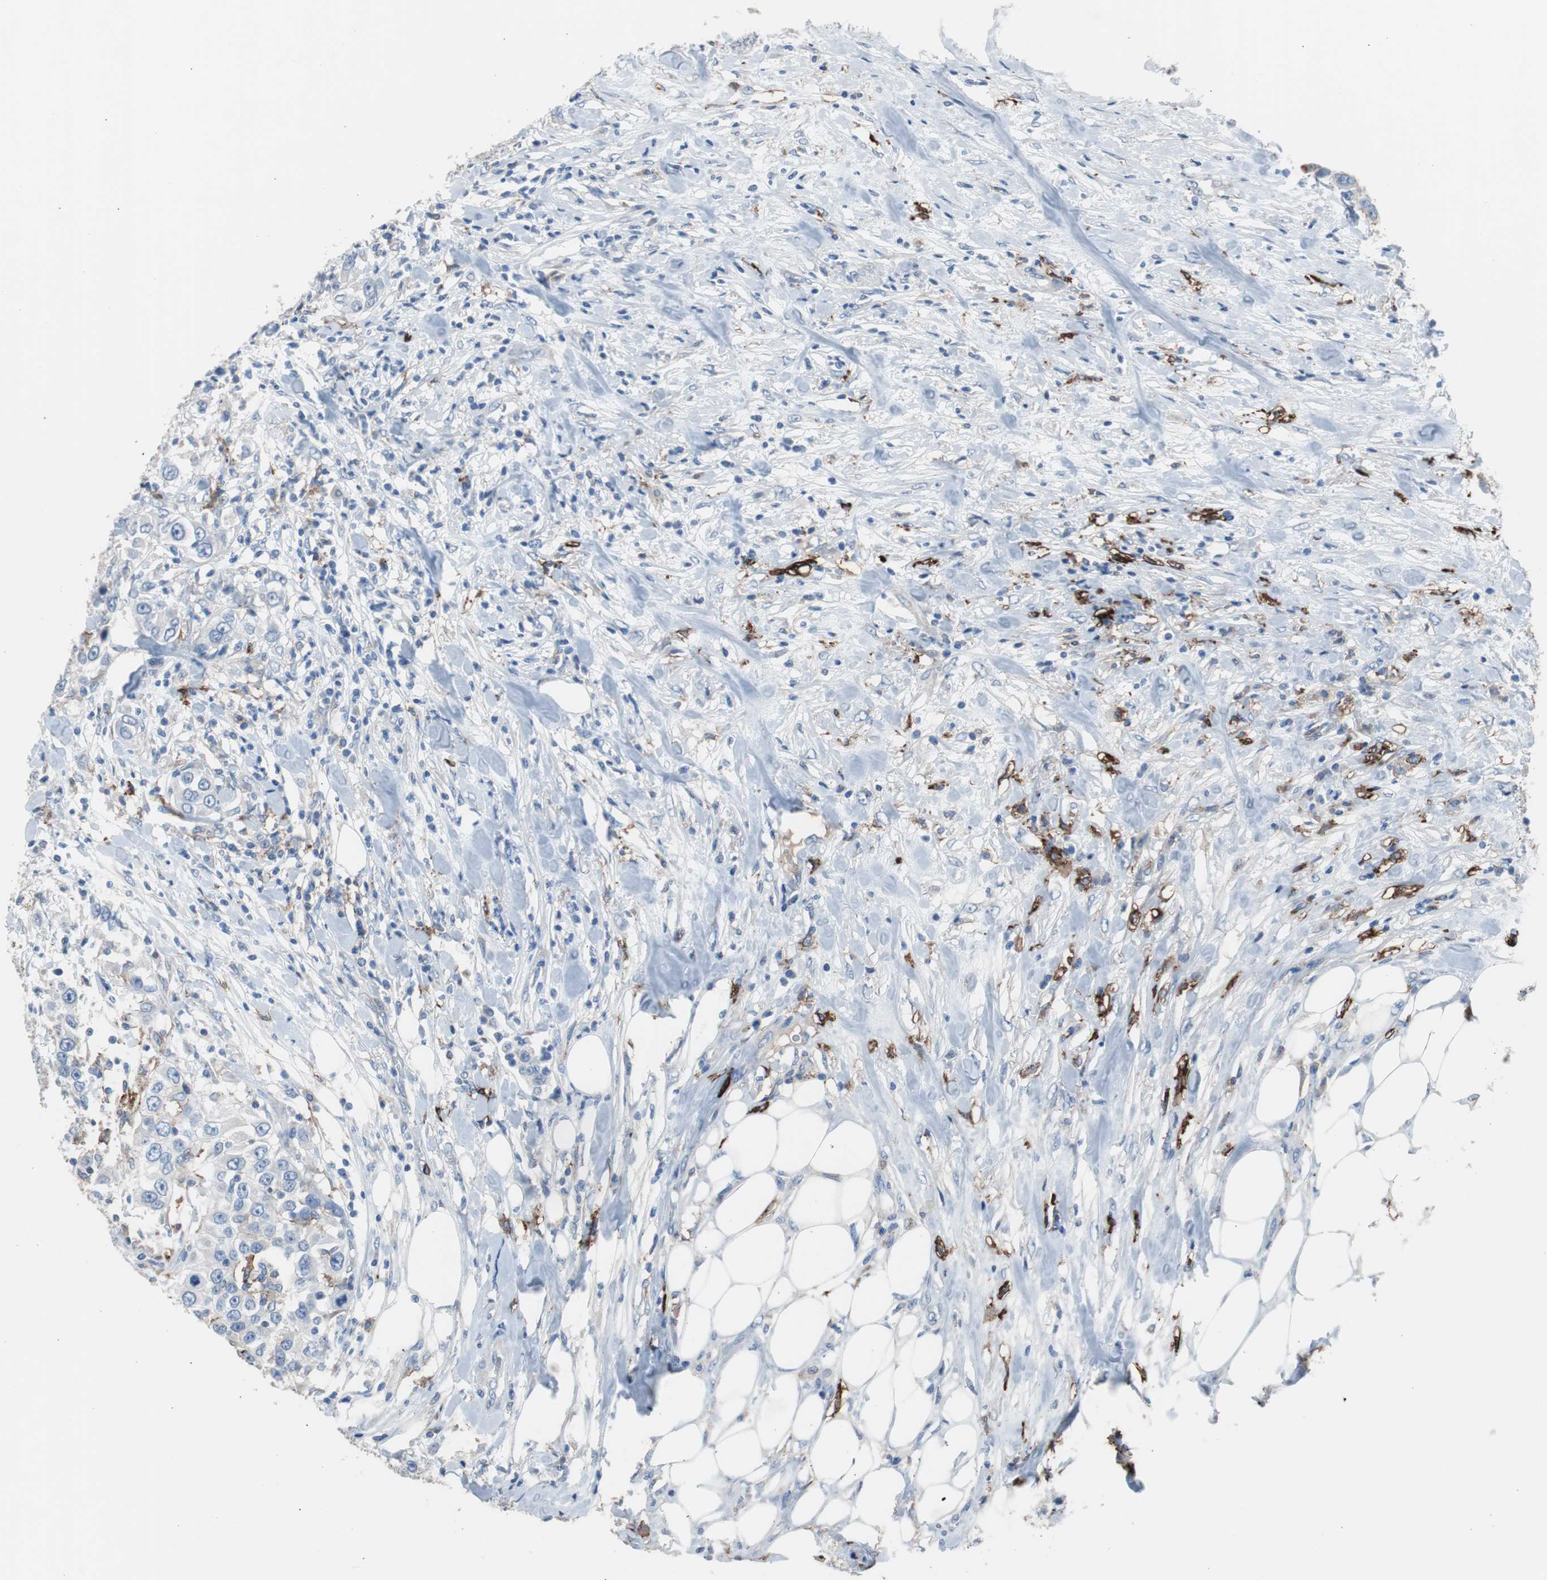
{"staining": {"intensity": "negative", "quantity": "none", "location": "none"}, "tissue": "urothelial cancer", "cell_type": "Tumor cells", "image_type": "cancer", "snomed": [{"axis": "morphology", "description": "Urothelial carcinoma, High grade"}, {"axis": "topography", "description": "Urinary bladder"}], "caption": "Tumor cells show no significant positivity in high-grade urothelial carcinoma.", "gene": "FCGR2B", "patient": {"sex": "female", "age": 80}}